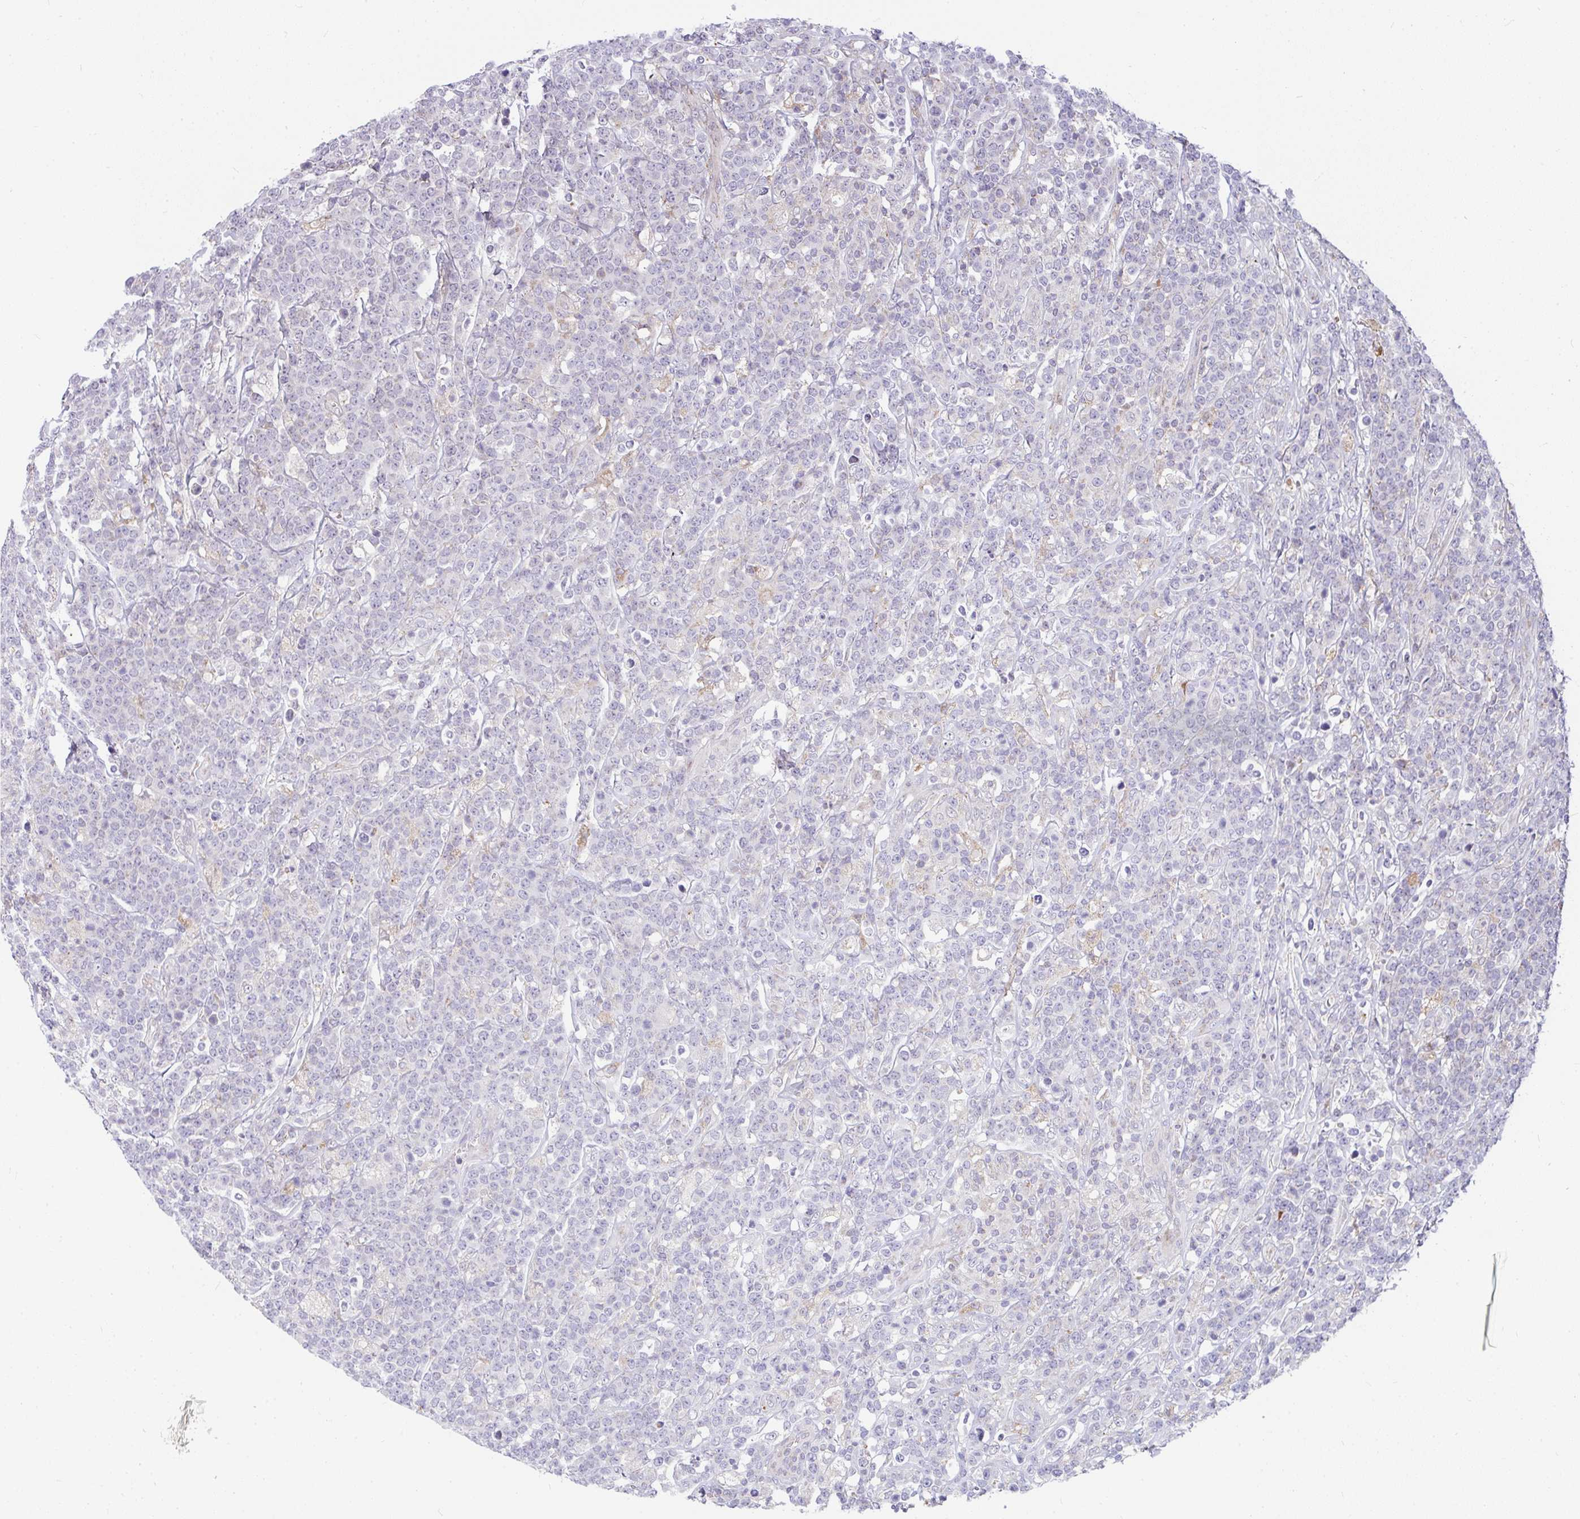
{"staining": {"intensity": "negative", "quantity": "none", "location": "none"}, "tissue": "lymphoma", "cell_type": "Tumor cells", "image_type": "cancer", "snomed": [{"axis": "morphology", "description": "Malignant lymphoma, non-Hodgkin's type, High grade"}, {"axis": "topography", "description": "Small intestine"}], "caption": "This is an IHC photomicrograph of lymphoma. There is no positivity in tumor cells.", "gene": "SRRM4", "patient": {"sex": "male", "age": 8}}